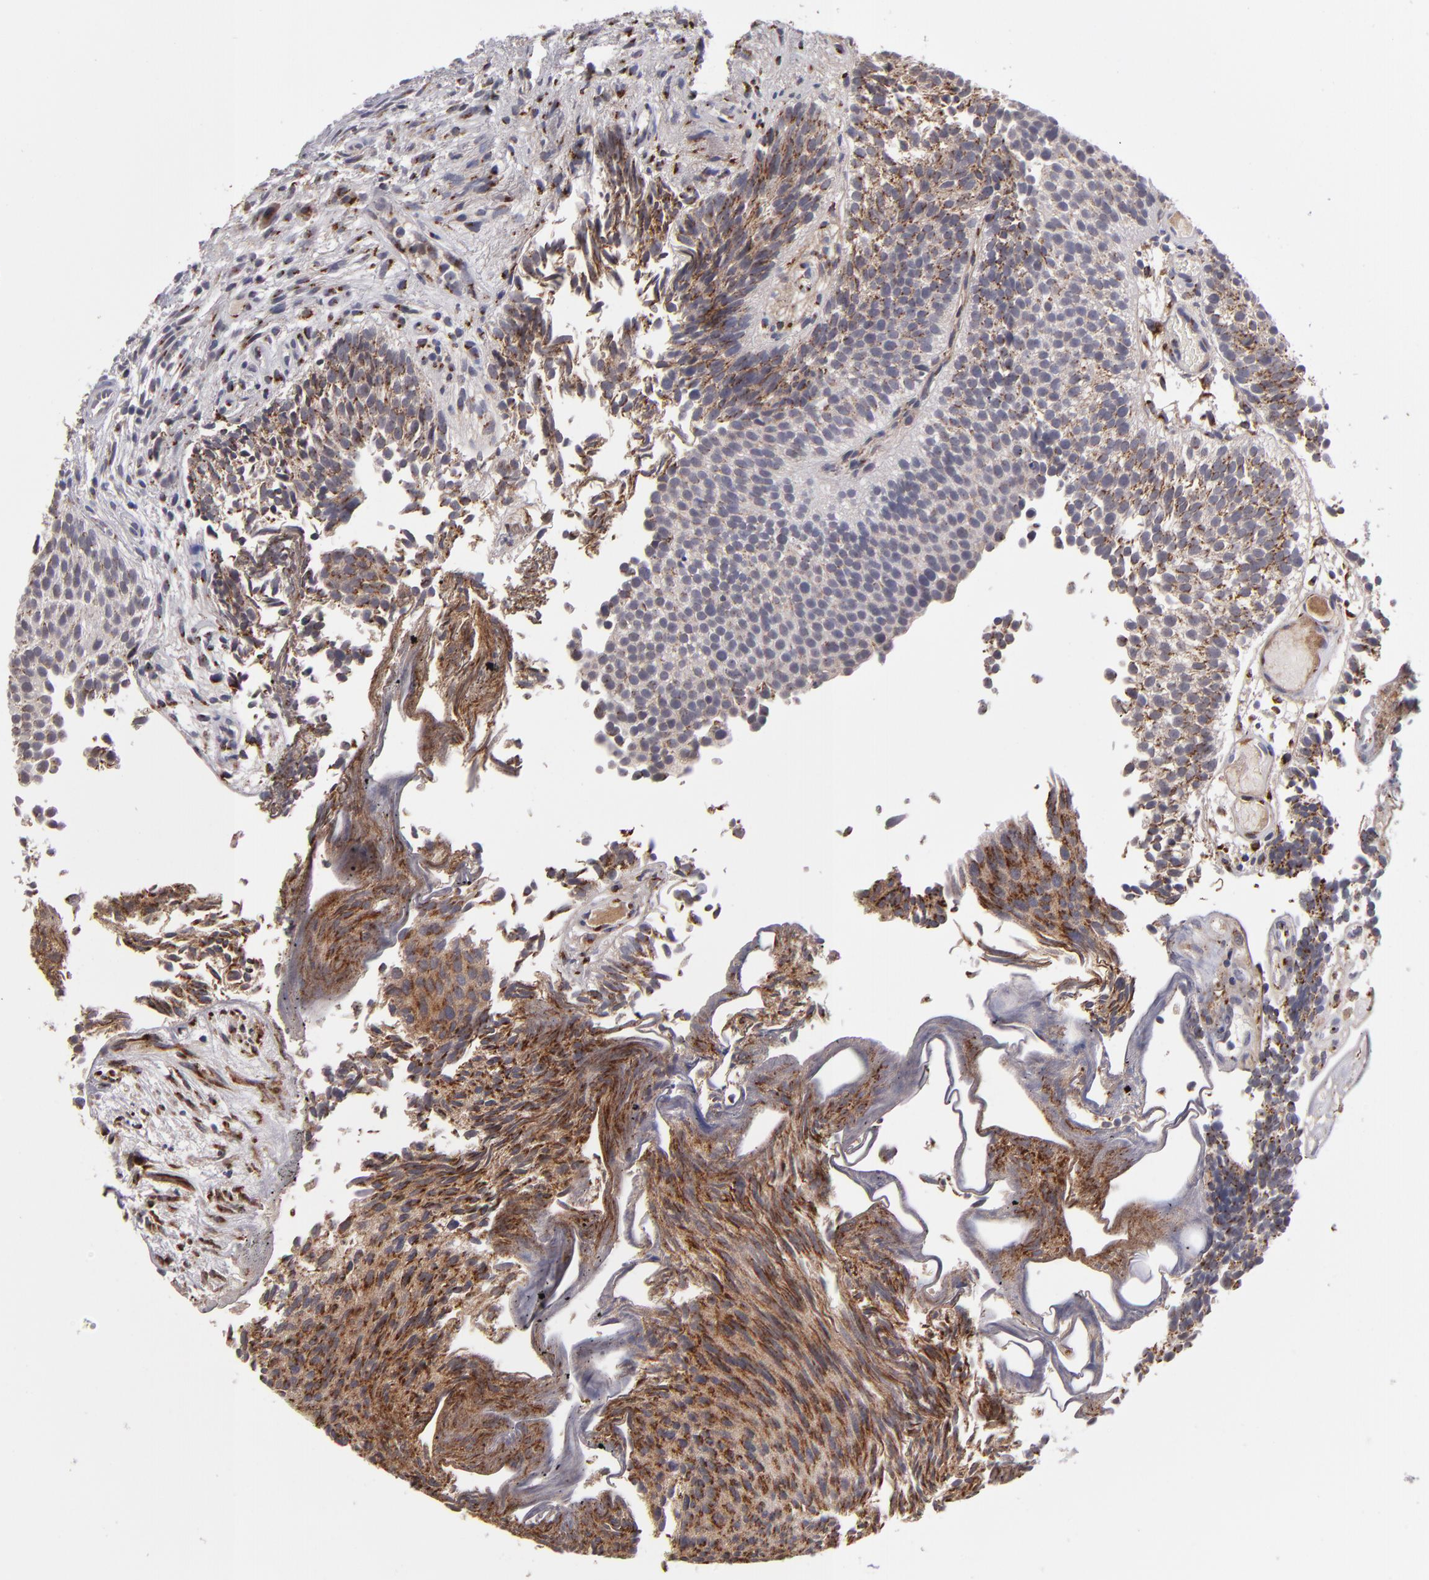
{"staining": {"intensity": "moderate", "quantity": "25%-75%", "location": "cytoplasmic/membranous"}, "tissue": "urothelial cancer", "cell_type": "Tumor cells", "image_type": "cancer", "snomed": [{"axis": "morphology", "description": "Urothelial carcinoma, Low grade"}, {"axis": "topography", "description": "Urinary bladder"}], "caption": "Protein staining of urothelial cancer tissue displays moderate cytoplasmic/membranous positivity in approximately 25%-75% of tumor cells.", "gene": "IL12A", "patient": {"sex": "male", "age": 84}}